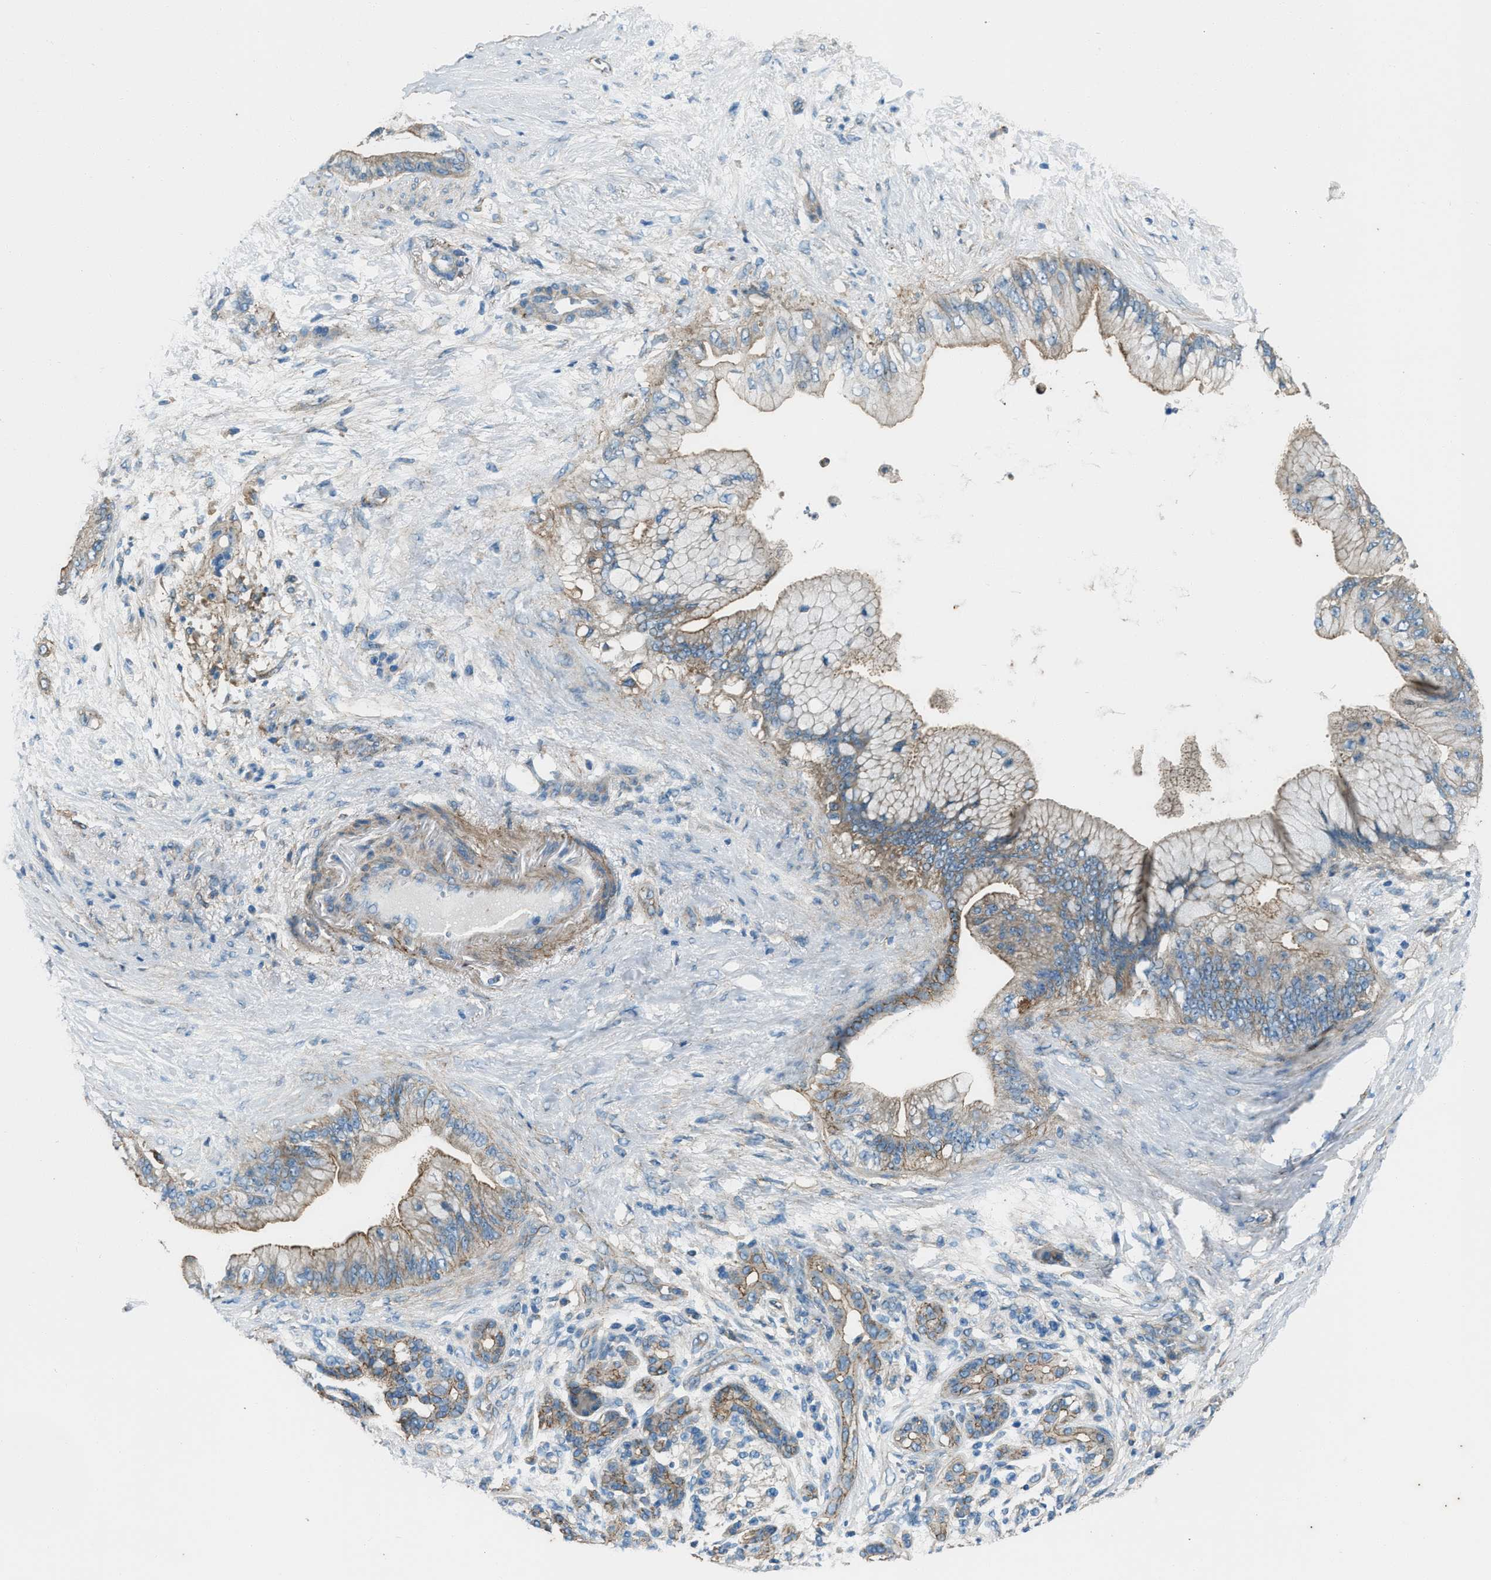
{"staining": {"intensity": "moderate", "quantity": "25%-75%", "location": "cytoplasmic/membranous"}, "tissue": "pancreatic cancer", "cell_type": "Tumor cells", "image_type": "cancer", "snomed": [{"axis": "morphology", "description": "Adenocarcinoma, NOS"}, {"axis": "topography", "description": "Pancreas"}], "caption": "A micrograph showing moderate cytoplasmic/membranous positivity in about 25%-75% of tumor cells in pancreatic adenocarcinoma, as visualized by brown immunohistochemical staining.", "gene": "SVIL", "patient": {"sex": "male", "age": 59}}